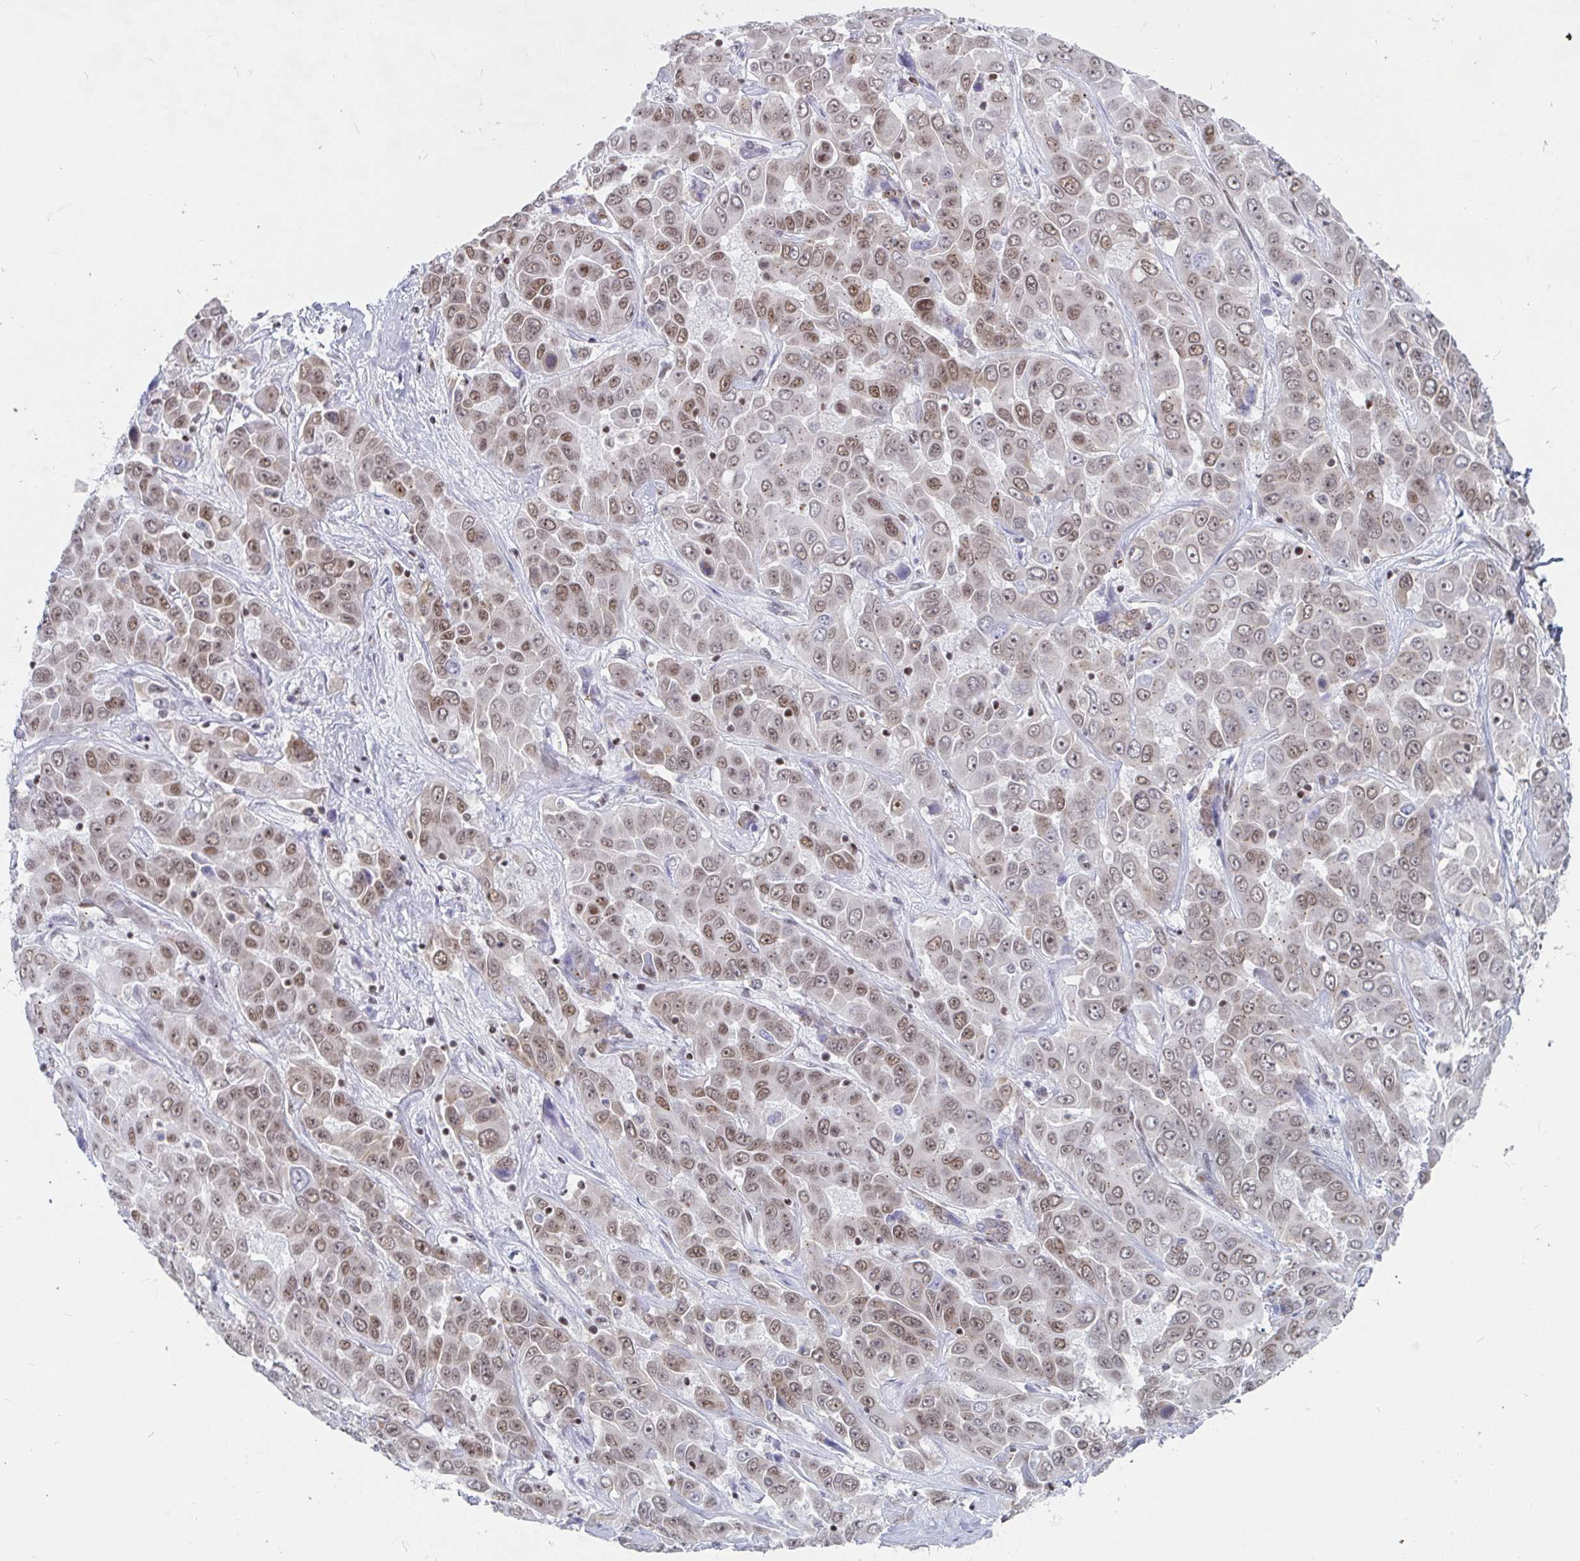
{"staining": {"intensity": "moderate", "quantity": ">75%", "location": "nuclear"}, "tissue": "liver cancer", "cell_type": "Tumor cells", "image_type": "cancer", "snomed": [{"axis": "morphology", "description": "Cholangiocarcinoma"}, {"axis": "topography", "description": "Liver"}], "caption": "Tumor cells exhibit medium levels of moderate nuclear staining in approximately >75% of cells in liver cancer.", "gene": "EWSR1", "patient": {"sex": "female", "age": 52}}